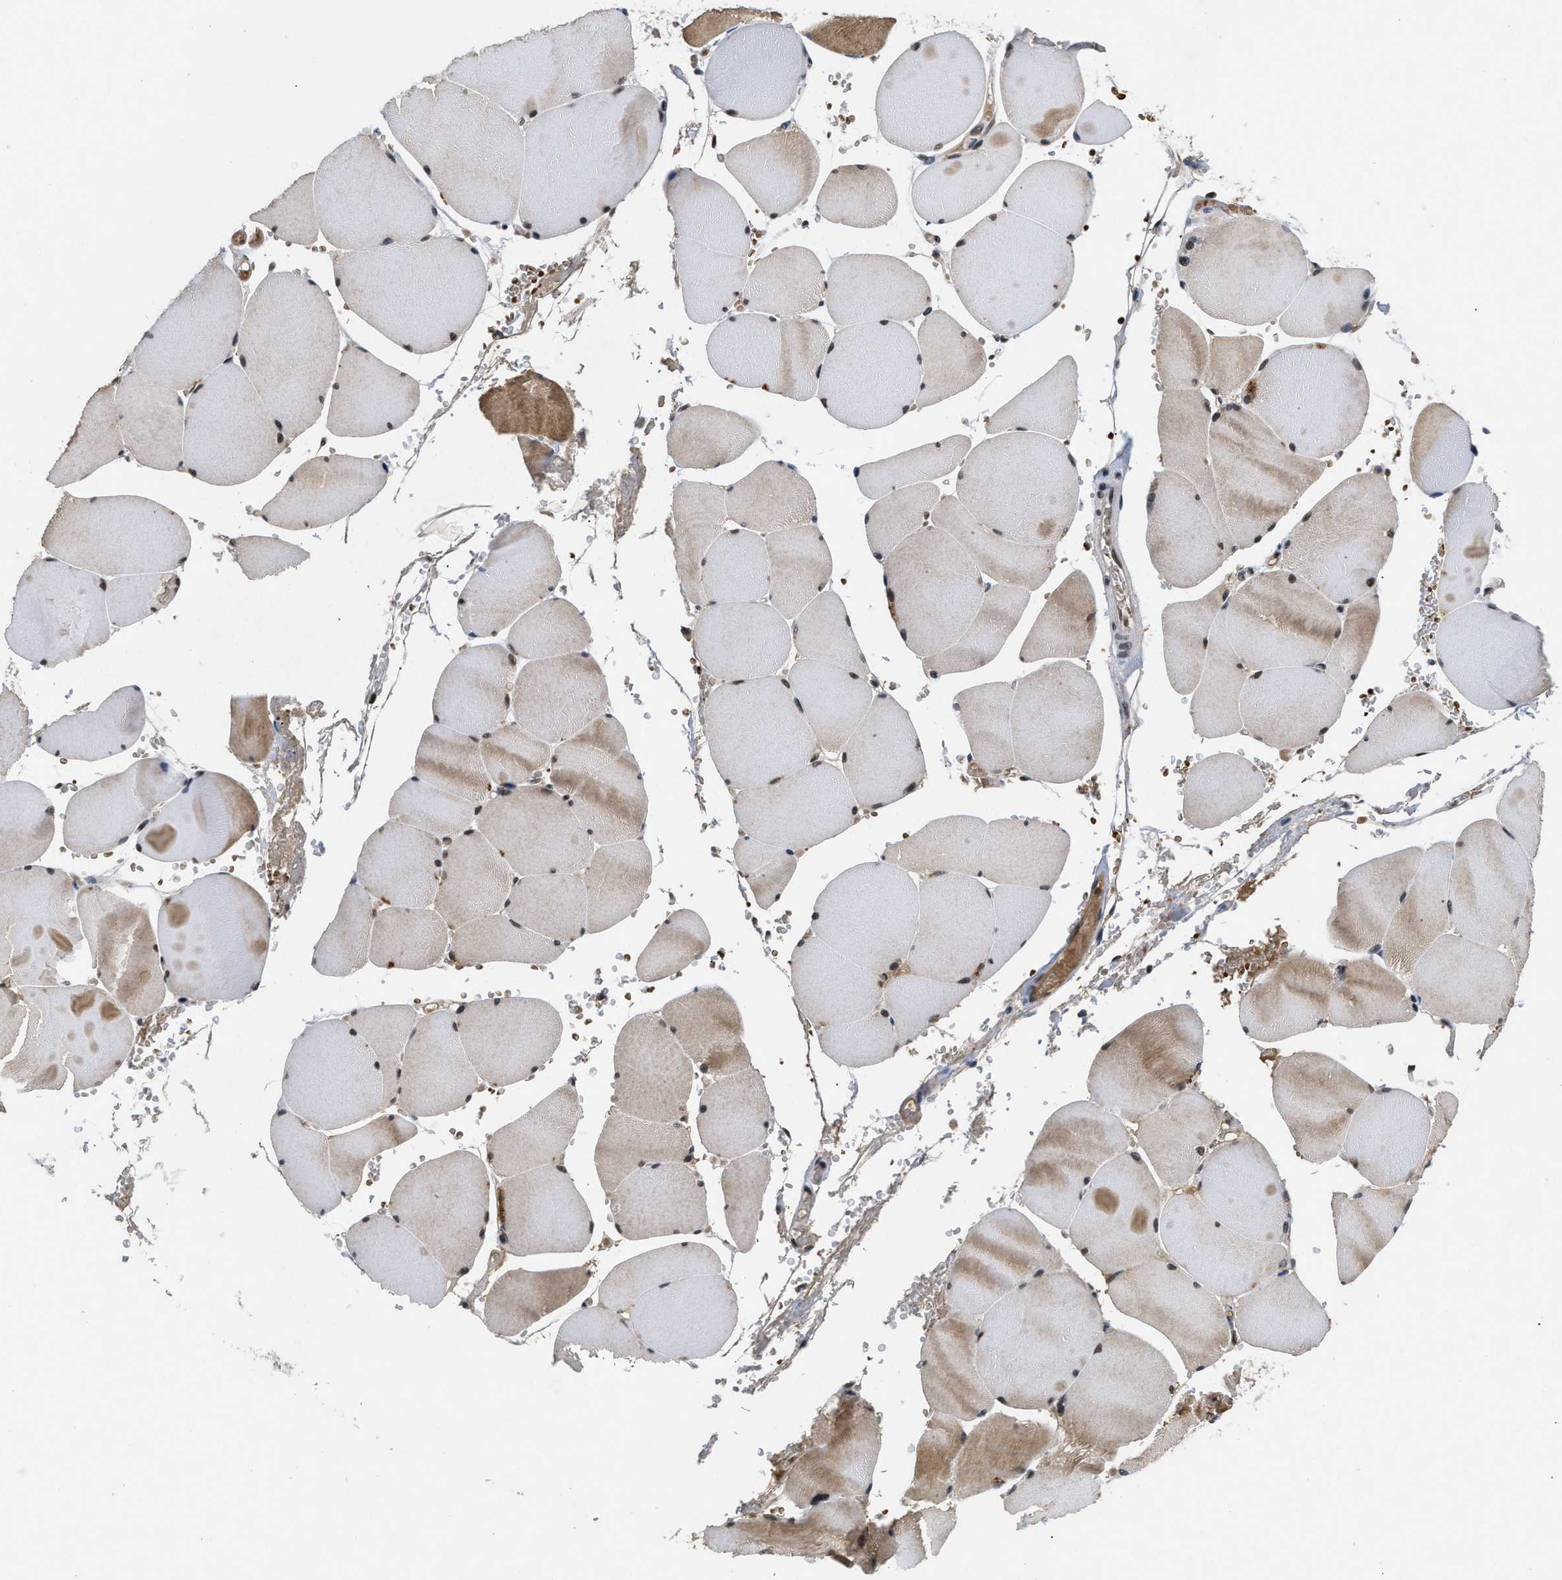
{"staining": {"intensity": "moderate", "quantity": "25%-75%", "location": "cytoplasmic/membranous,nuclear"}, "tissue": "skeletal muscle", "cell_type": "Myocytes", "image_type": "normal", "snomed": [{"axis": "morphology", "description": "Normal tissue, NOS"}, {"axis": "topography", "description": "Skin"}, {"axis": "topography", "description": "Skeletal muscle"}], "caption": "Moderate cytoplasmic/membranous,nuclear positivity for a protein is seen in about 25%-75% of myocytes of normal skeletal muscle using immunohistochemistry.", "gene": "ZNF346", "patient": {"sex": "male", "age": 83}}